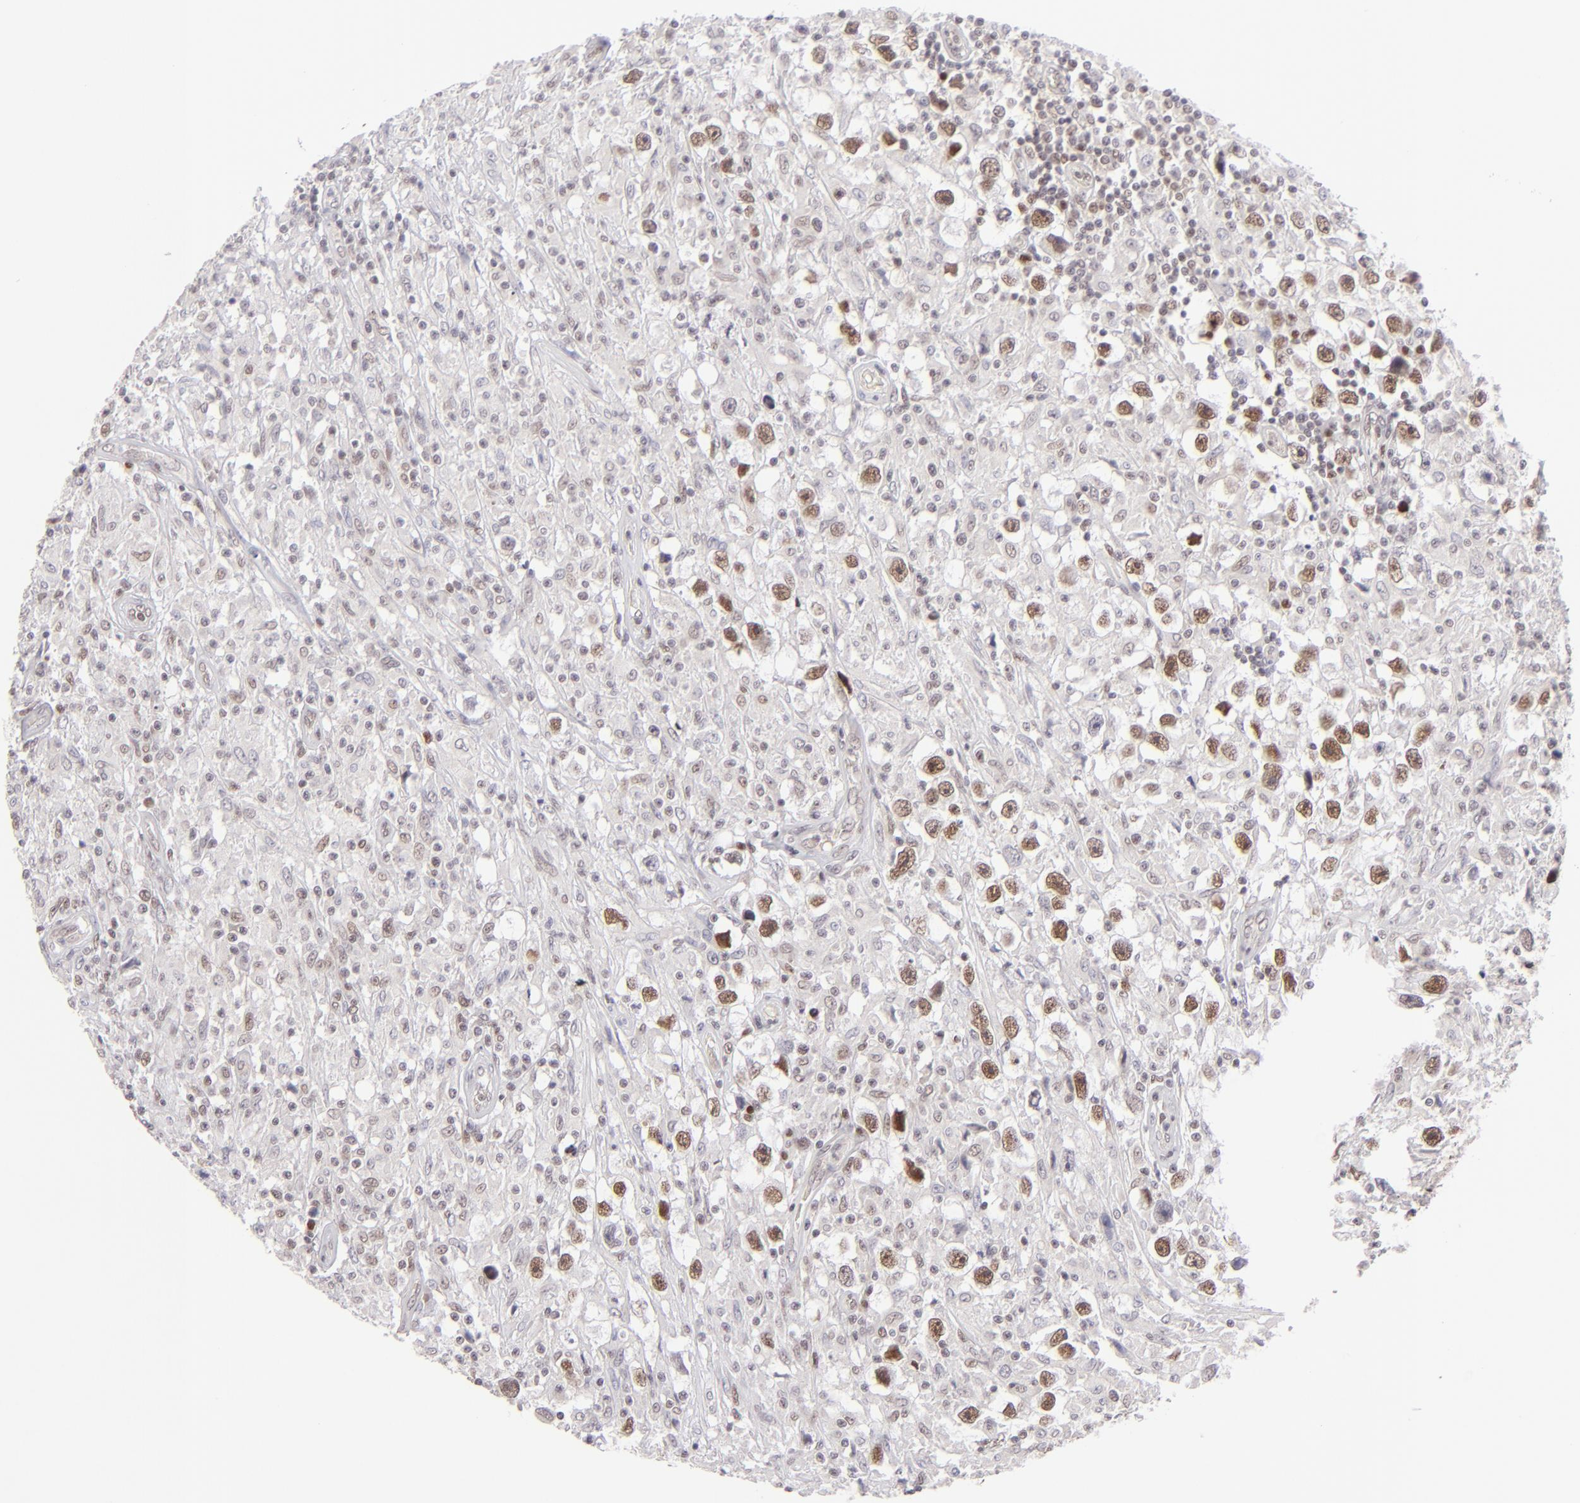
{"staining": {"intensity": "moderate", "quantity": "<25%", "location": "nuclear"}, "tissue": "testis cancer", "cell_type": "Tumor cells", "image_type": "cancer", "snomed": [{"axis": "morphology", "description": "Seminoma, NOS"}, {"axis": "topography", "description": "Testis"}], "caption": "DAB (3,3'-diaminobenzidine) immunohistochemical staining of seminoma (testis) displays moderate nuclear protein staining in about <25% of tumor cells.", "gene": "POU2F1", "patient": {"sex": "male", "age": 34}}